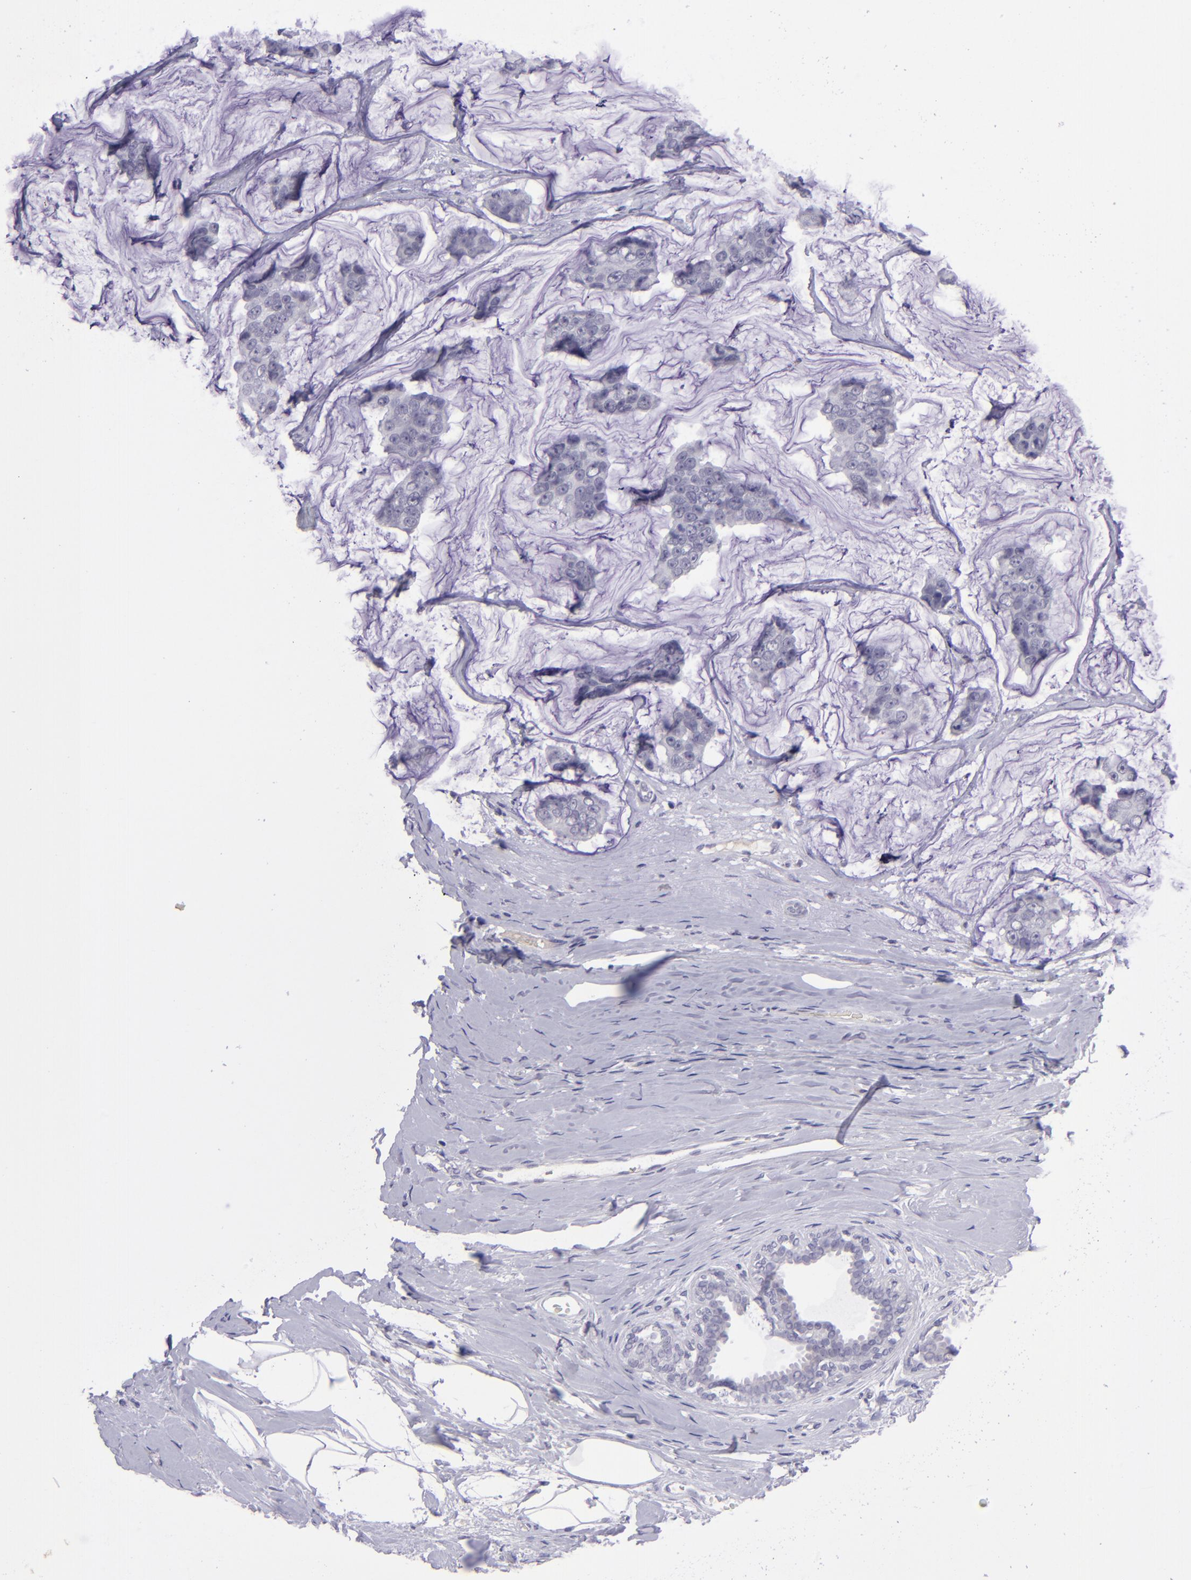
{"staining": {"intensity": "negative", "quantity": "none", "location": "none"}, "tissue": "breast cancer", "cell_type": "Tumor cells", "image_type": "cancer", "snomed": [{"axis": "morphology", "description": "Normal tissue, NOS"}, {"axis": "morphology", "description": "Duct carcinoma"}, {"axis": "topography", "description": "Breast"}], "caption": "Immunohistochemical staining of breast cancer (invasive ductal carcinoma) displays no significant positivity in tumor cells. (Stains: DAB (3,3'-diaminobenzidine) immunohistochemistry with hematoxylin counter stain, Microscopy: brightfield microscopy at high magnification).", "gene": "POU2F2", "patient": {"sex": "female", "age": 50}}